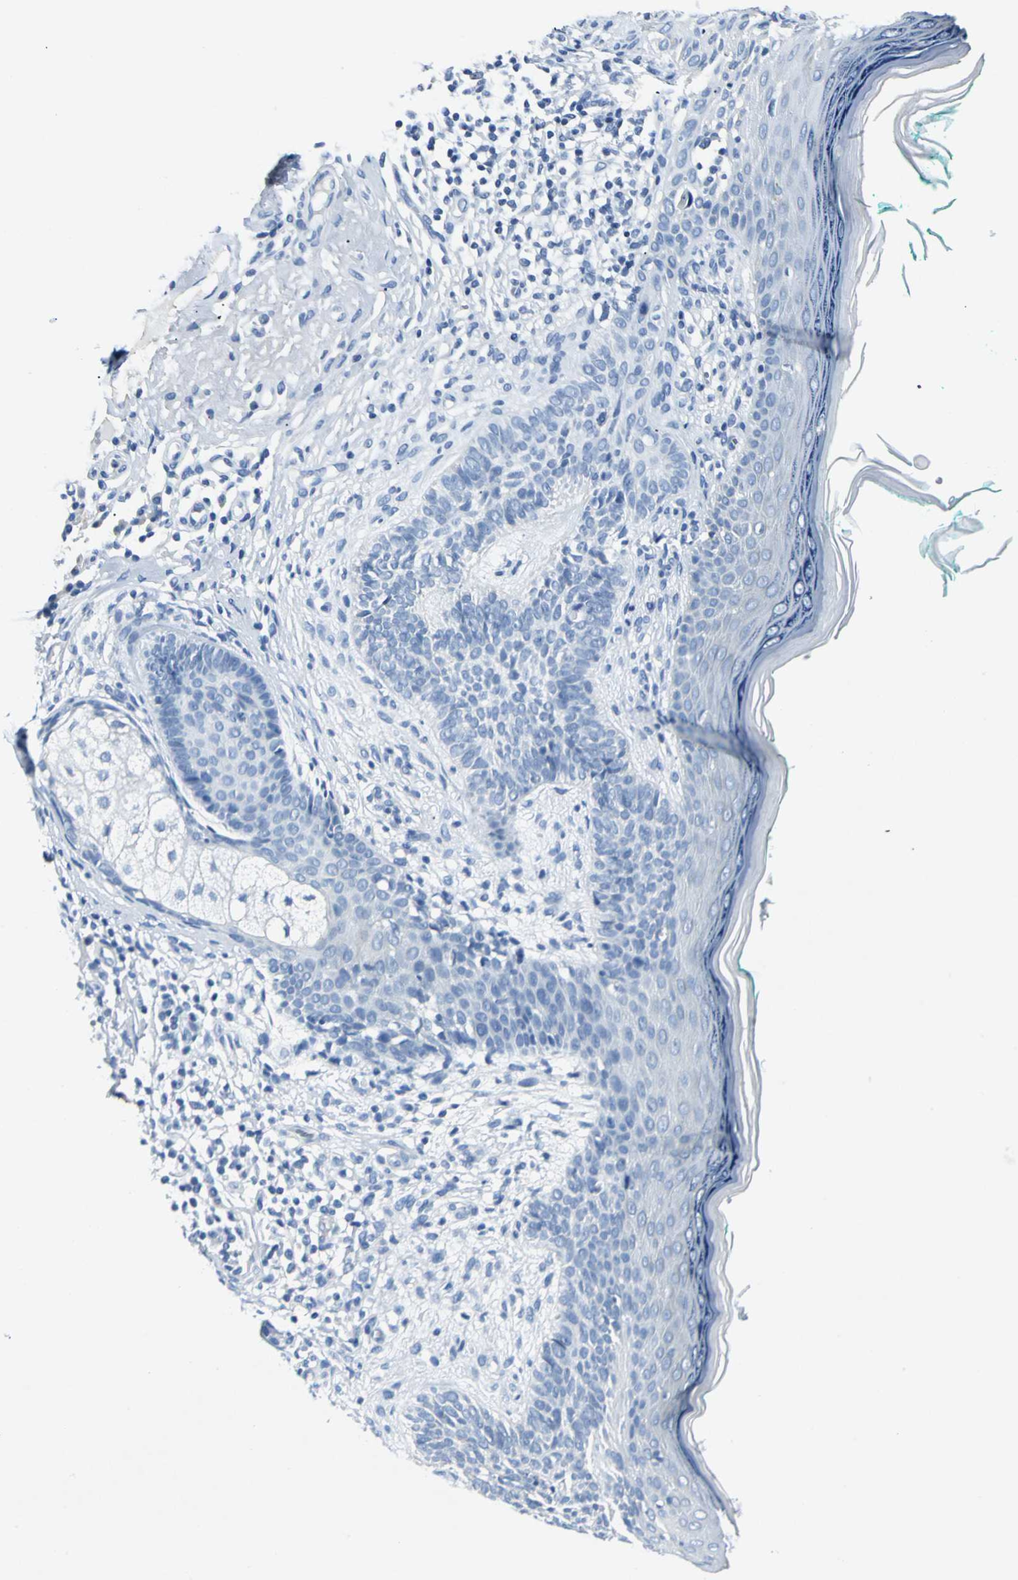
{"staining": {"intensity": "negative", "quantity": "none", "location": "none"}, "tissue": "skin cancer", "cell_type": "Tumor cells", "image_type": "cancer", "snomed": [{"axis": "morphology", "description": "Normal tissue, NOS"}, {"axis": "morphology", "description": "Basal cell carcinoma"}, {"axis": "topography", "description": "Skin"}], "caption": "Human skin cancer (basal cell carcinoma) stained for a protein using IHC displays no positivity in tumor cells.", "gene": "RIPOR1", "patient": {"sex": "male", "age": 76}}